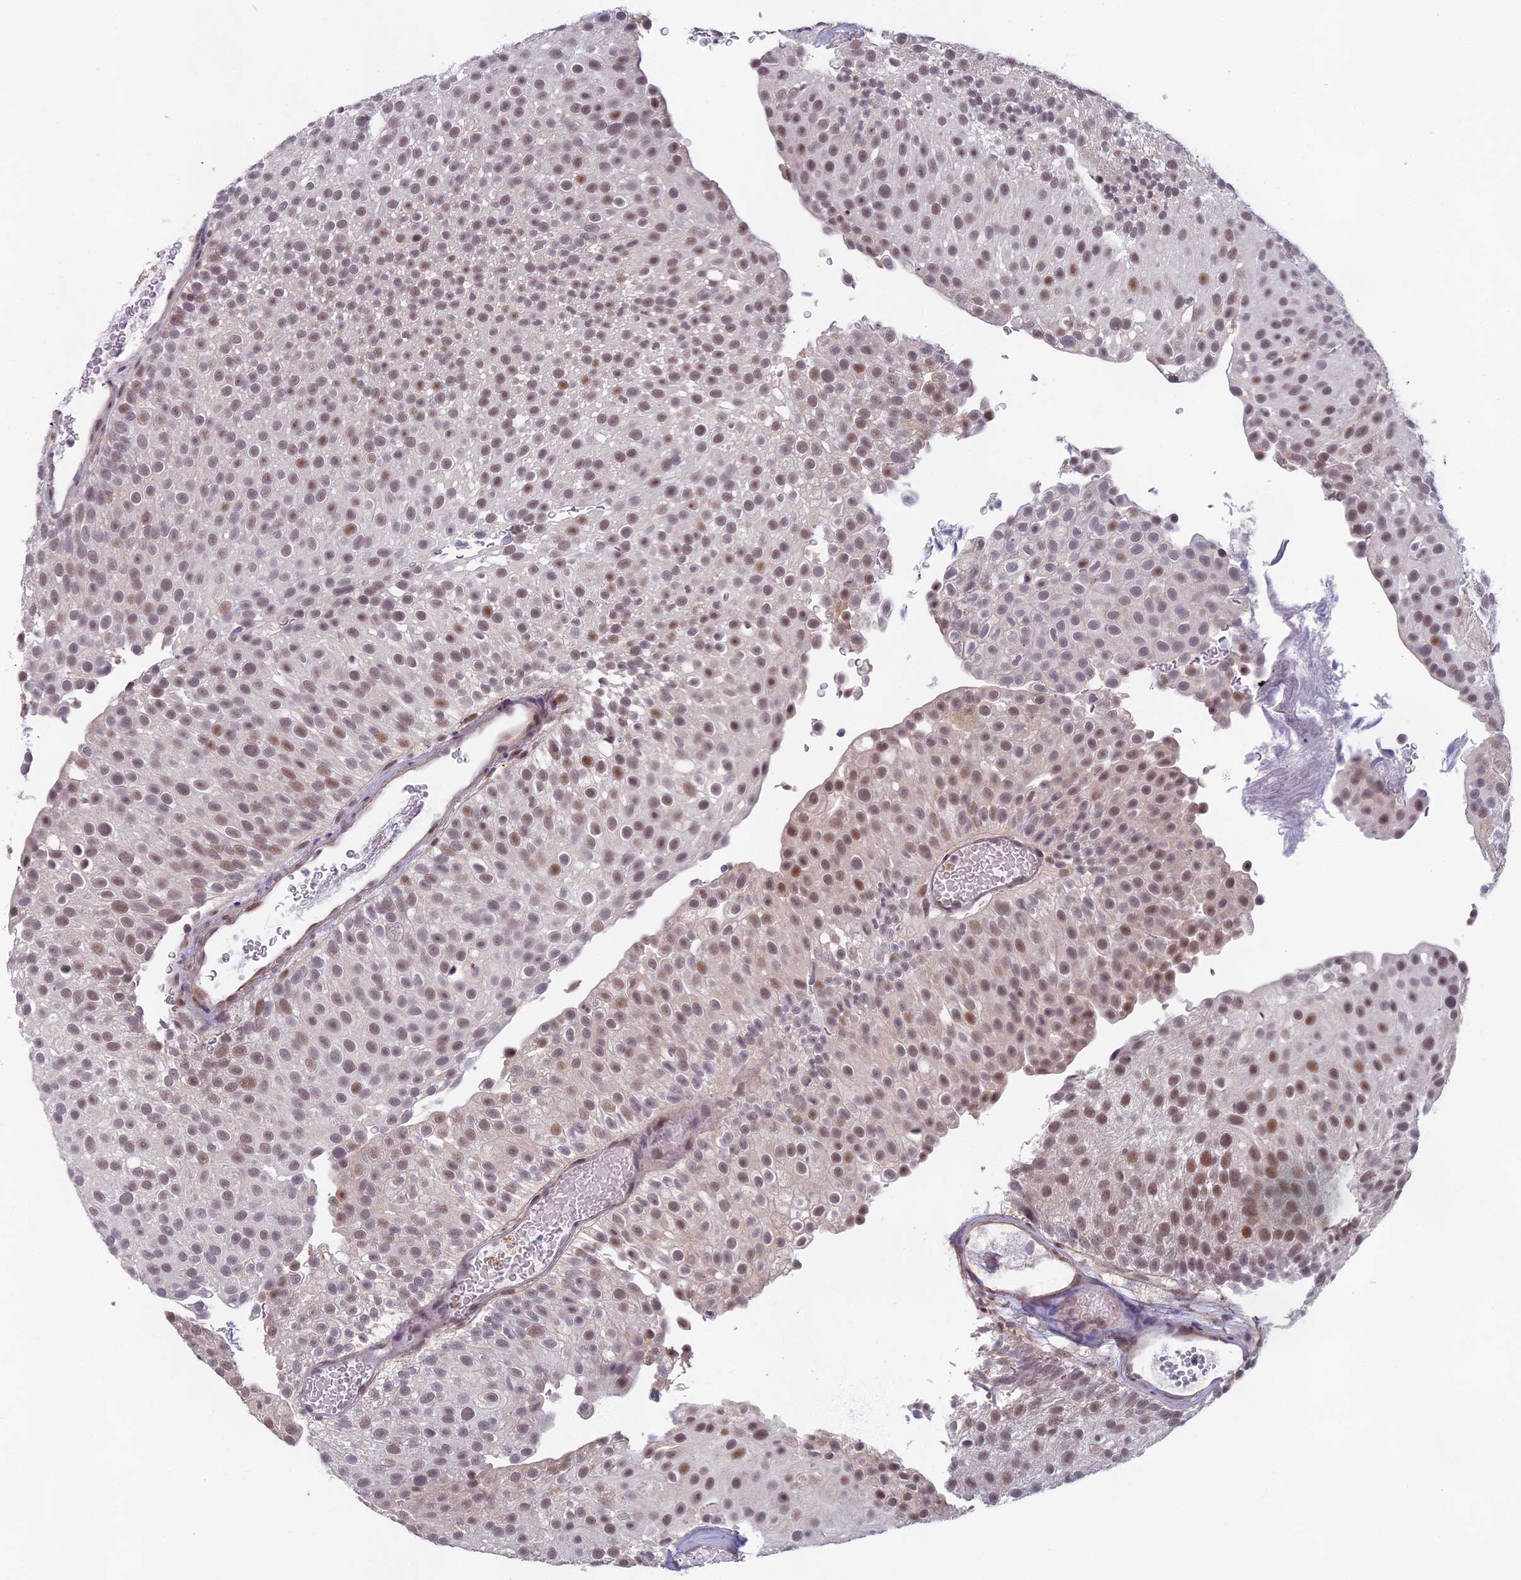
{"staining": {"intensity": "moderate", "quantity": "25%-75%", "location": "nuclear"}, "tissue": "urothelial cancer", "cell_type": "Tumor cells", "image_type": "cancer", "snomed": [{"axis": "morphology", "description": "Urothelial carcinoma, Low grade"}, {"axis": "topography", "description": "Urinary bladder"}], "caption": "IHC of human low-grade urothelial carcinoma displays medium levels of moderate nuclear positivity in approximately 25%-75% of tumor cells.", "gene": "MORF4L1", "patient": {"sex": "male", "age": 78}}